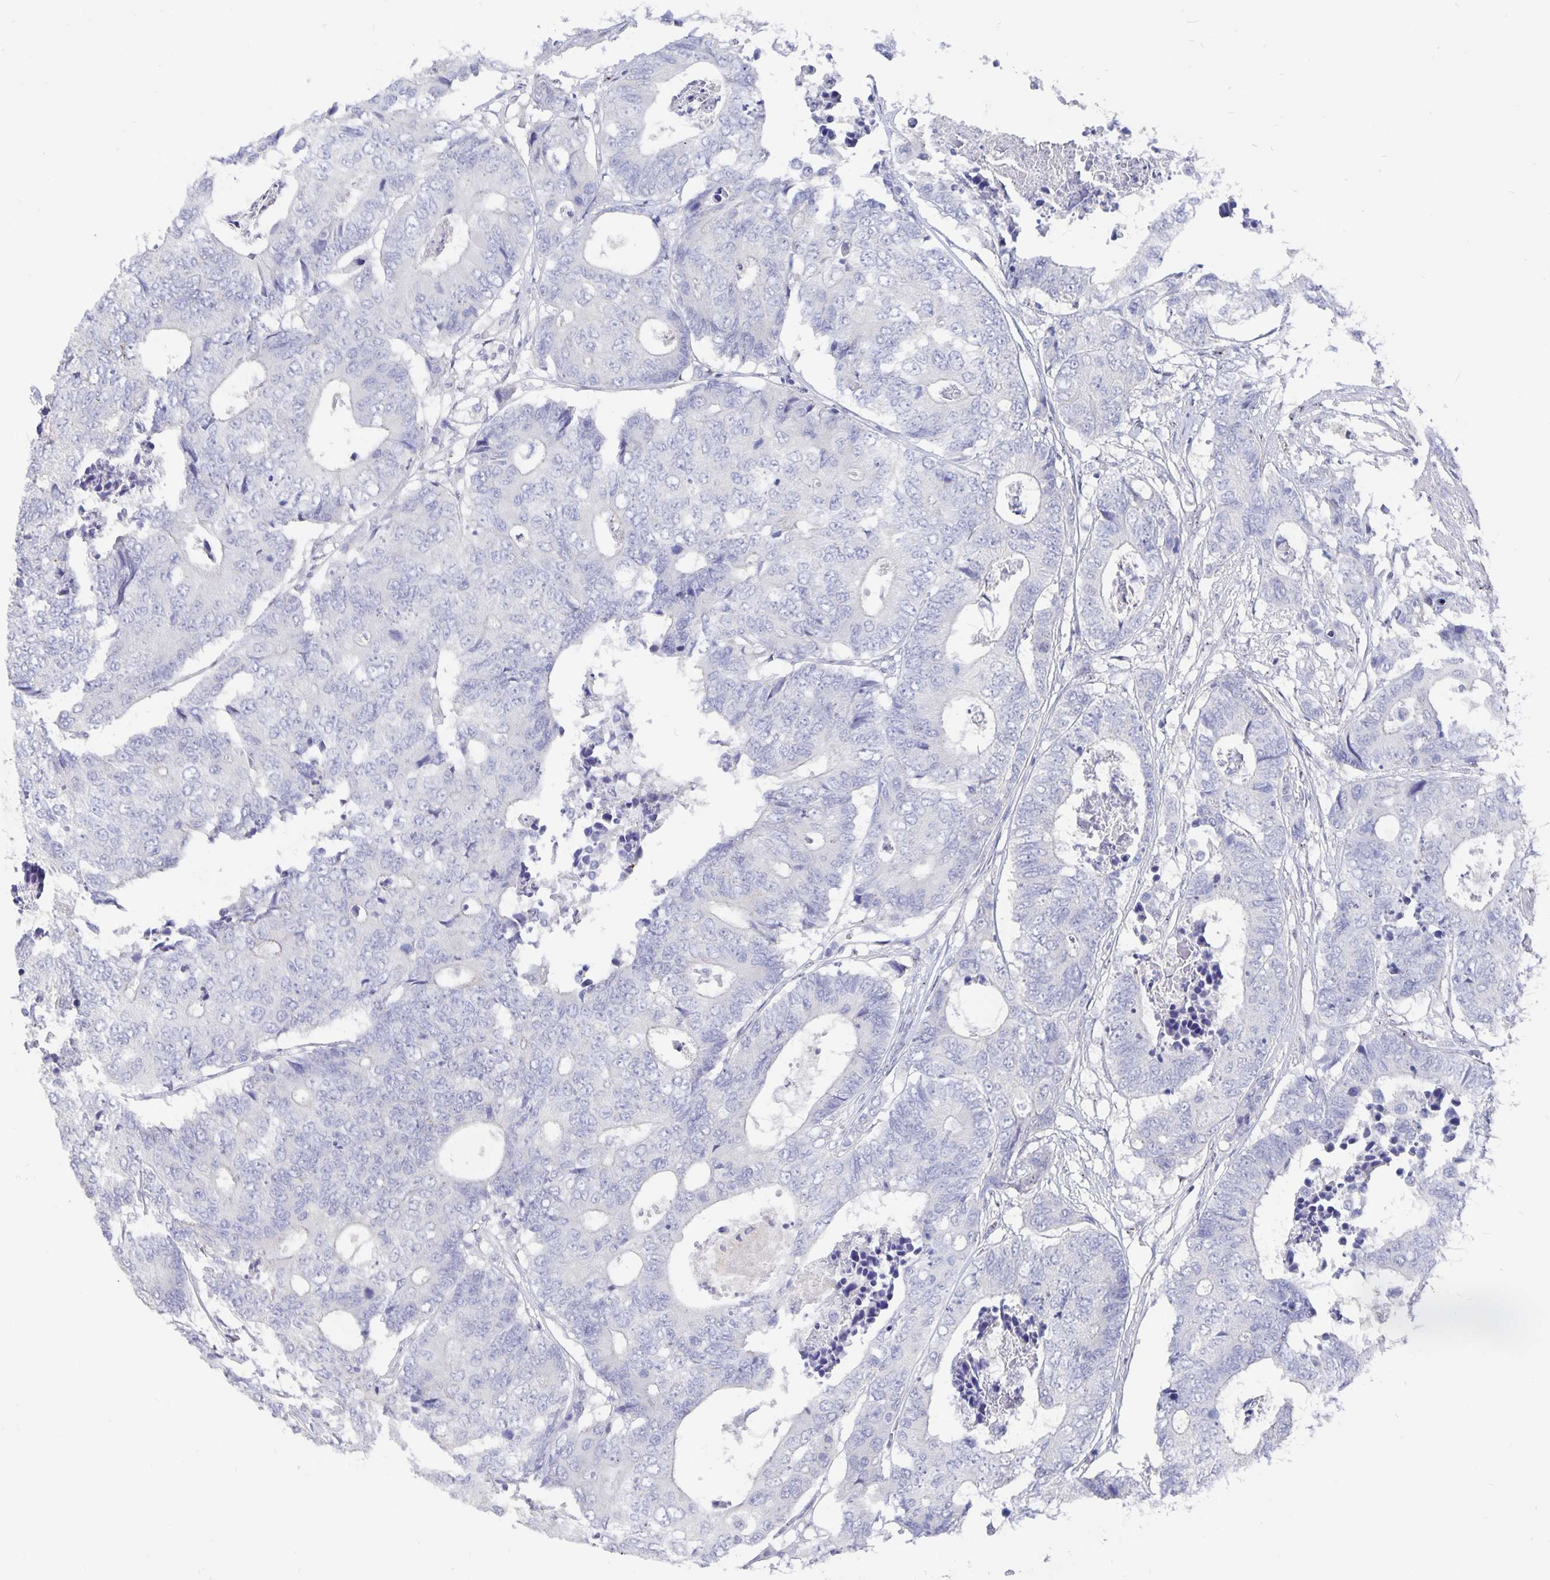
{"staining": {"intensity": "negative", "quantity": "none", "location": "none"}, "tissue": "colorectal cancer", "cell_type": "Tumor cells", "image_type": "cancer", "snomed": [{"axis": "morphology", "description": "Adenocarcinoma, NOS"}, {"axis": "topography", "description": "Colon"}], "caption": "Protein analysis of colorectal cancer (adenocarcinoma) shows no significant positivity in tumor cells. The staining was performed using DAB to visualize the protein expression in brown, while the nuclei were stained in blue with hematoxylin (Magnification: 20x).", "gene": "SMOC1", "patient": {"sex": "female", "age": 48}}